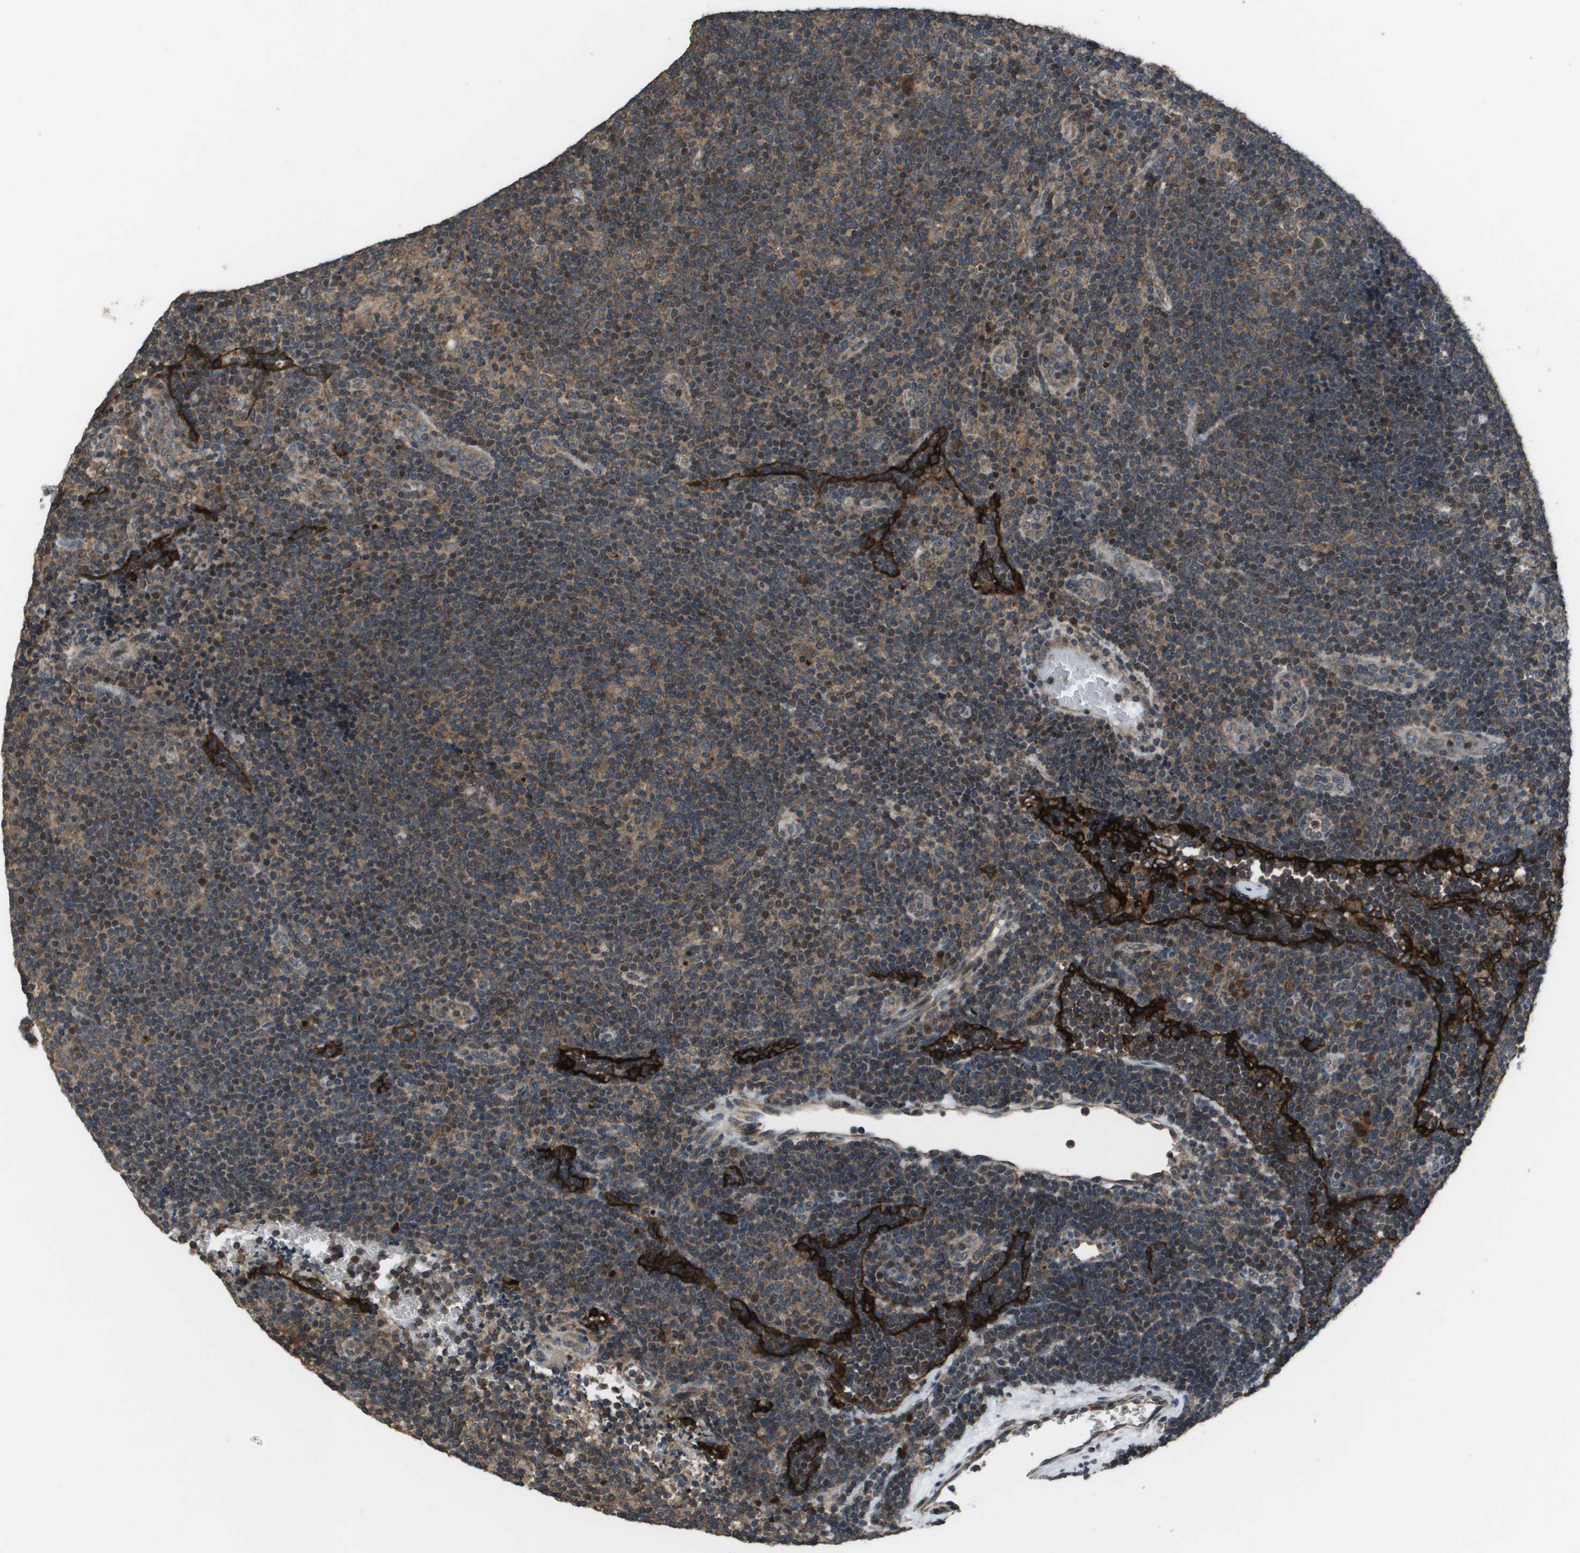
{"staining": {"intensity": "weak", "quantity": ">75%", "location": "cytoplasmic/membranous"}, "tissue": "lymphoma", "cell_type": "Tumor cells", "image_type": "cancer", "snomed": [{"axis": "morphology", "description": "Hodgkin's disease, NOS"}, {"axis": "topography", "description": "Lymph node"}], "caption": "Immunohistochemical staining of human Hodgkin's disease reveals weak cytoplasmic/membranous protein positivity in approximately >75% of tumor cells.", "gene": "GOSR2", "patient": {"sex": "female", "age": 57}}